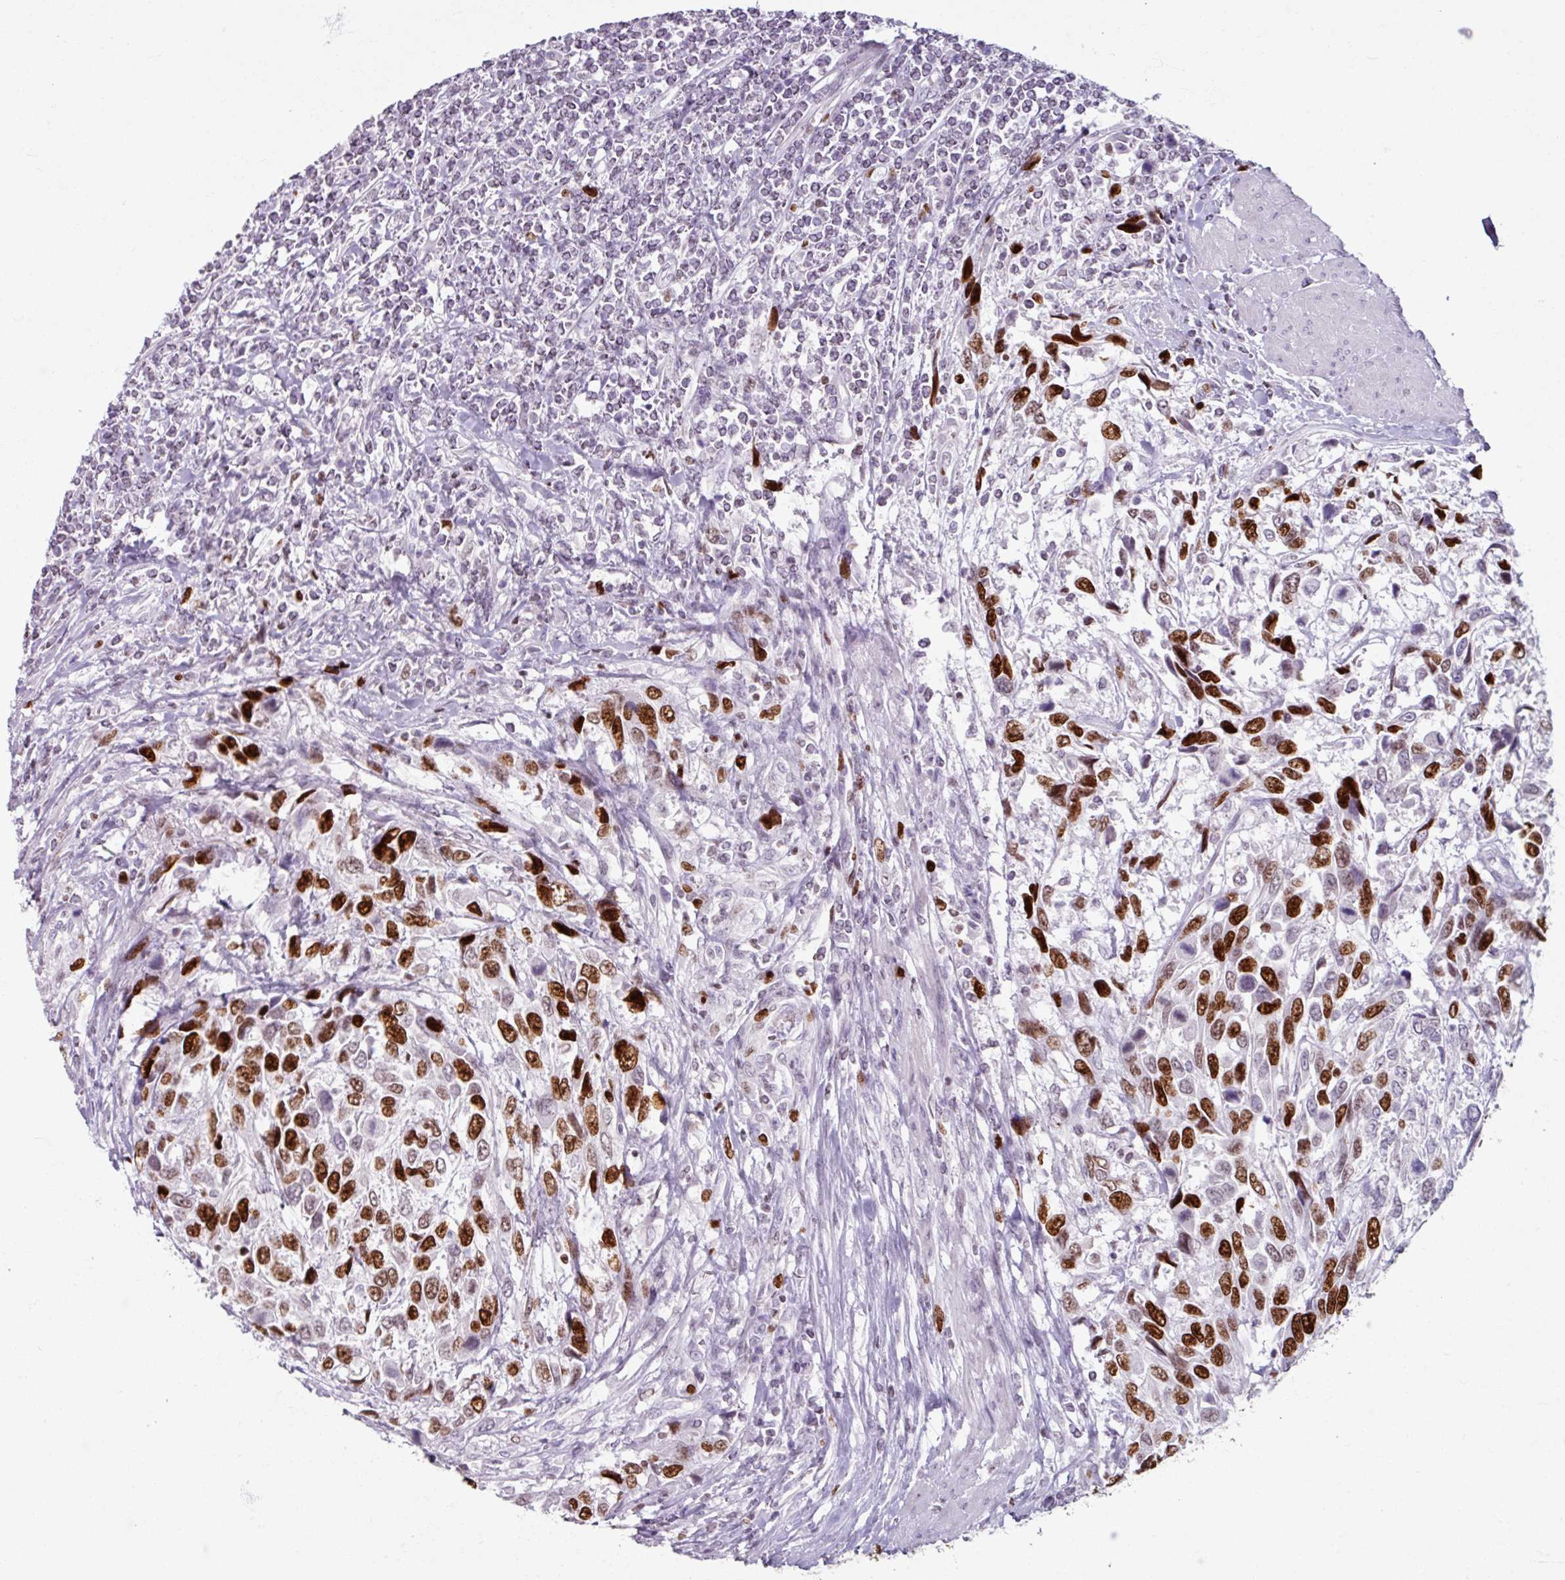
{"staining": {"intensity": "strong", "quantity": "25%-75%", "location": "nuclear"}, "tissue": "urothelial cancer", "cell_type": "Tumor cells", "image_type": "cancer", "snomed": [{"axis": "morphology", "description": "Urothelial carcinoma, High grade"}, {"axis": "topography", "description": "Urinary bladder"}], "caption": "Urothelial carcinoma (high-grade) stained with DAB immunohistochemistry exhibits high levels of strong nuclear staining in approximately 25%-75% of tumor cells.", "gene": "ATAD2", "patient": {"sex": "female", "age": 70}}